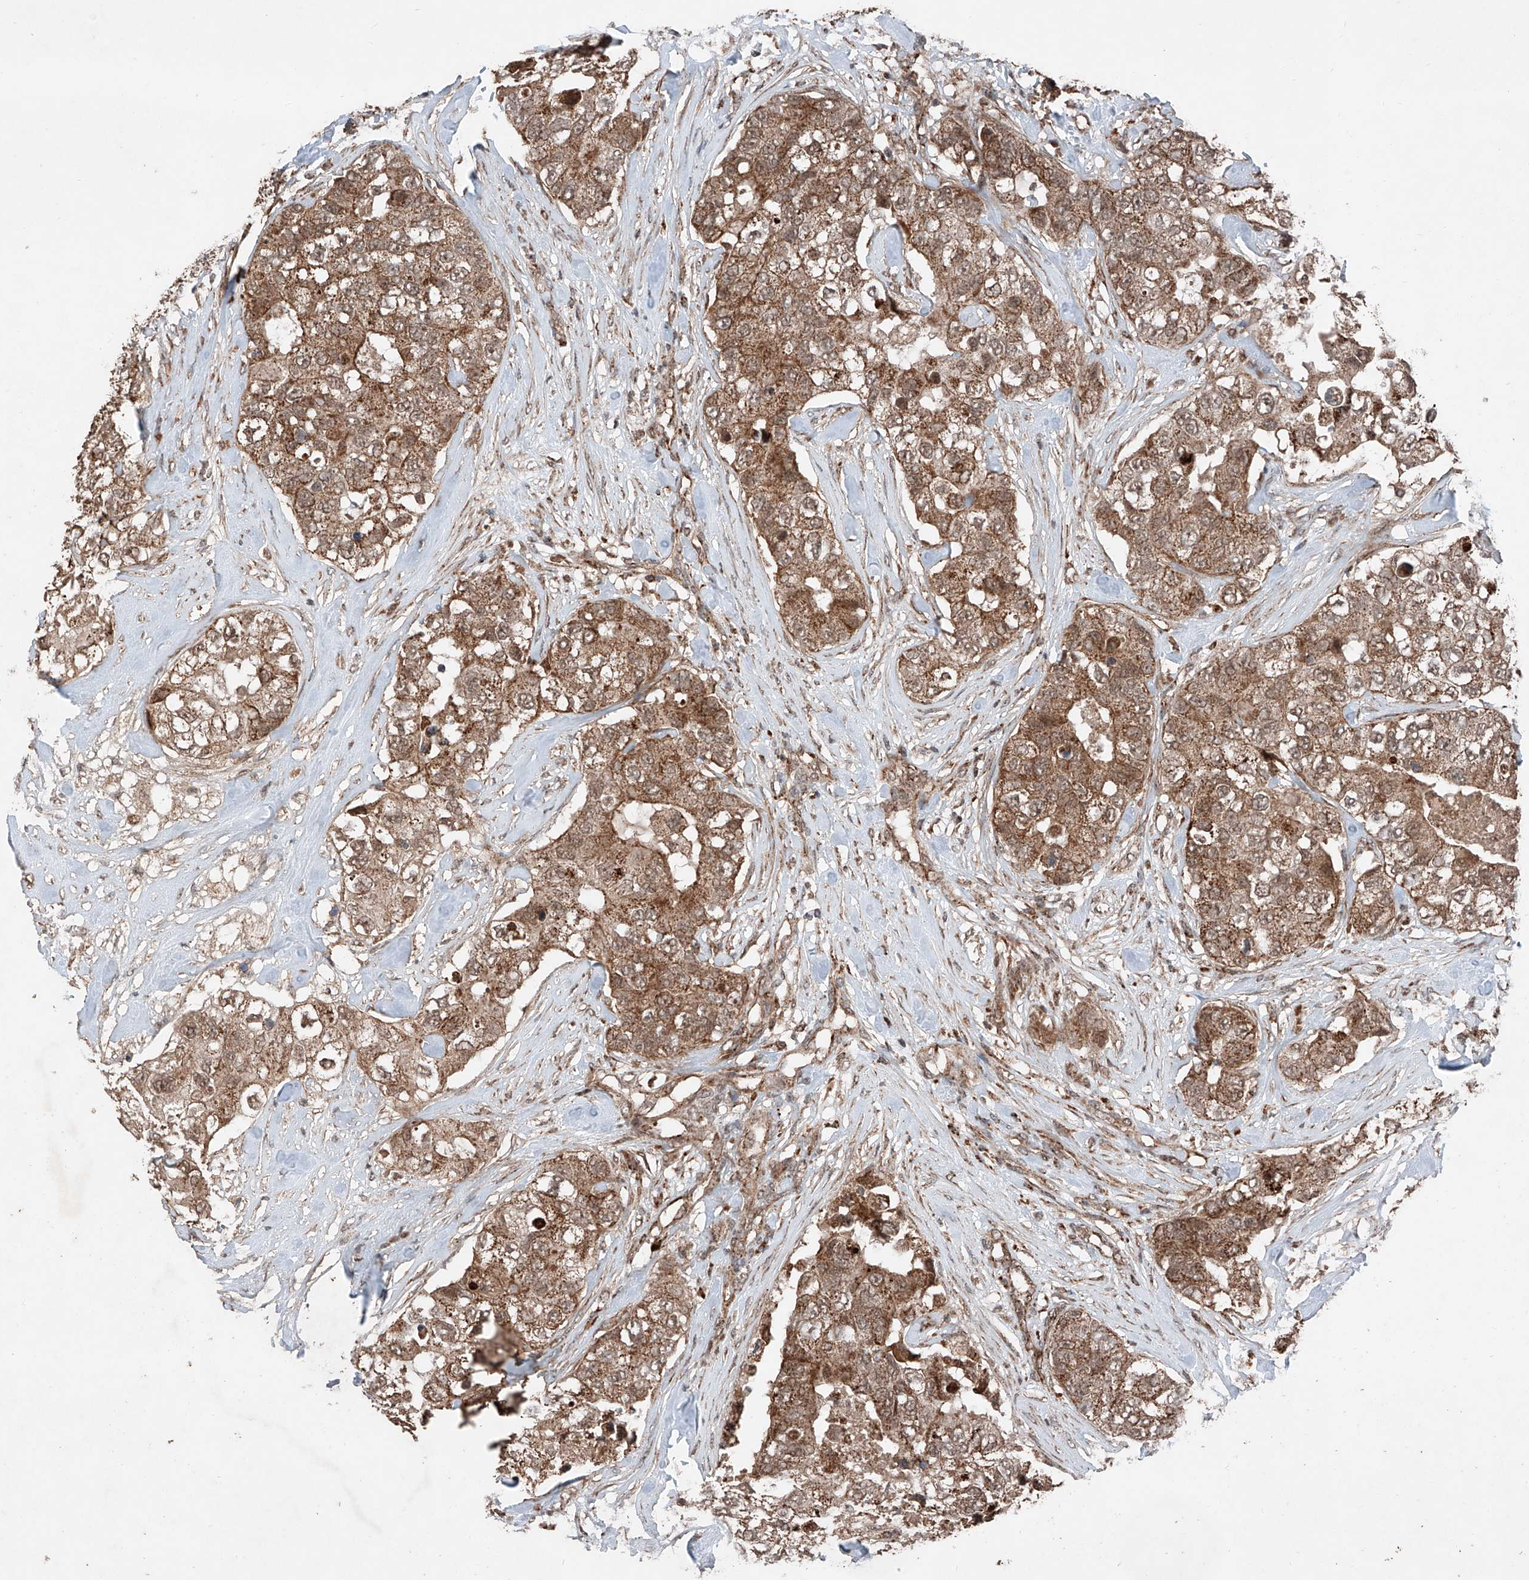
{"staining": {"intensity": "moderate", "quantity": ">75%", "location": "cytoplasmic/membranous"}, "tissue": "breast cancer", "cell_type": "Tumor cells", "image_type": "cancer", "snomed": [{"axis": "morphology", "description": "Duct carcinoma"}, {"axis": "topography", "description": "Breast"}], "caption": "There is medium levels of moderate cytoplasmic/membranous expression in tumor cells of breast cancer, as demonstrated by immunohistochemical staining (brown color).", "gene": "ZSCAN29", "patient": {"sex": "female", "age": 62}}